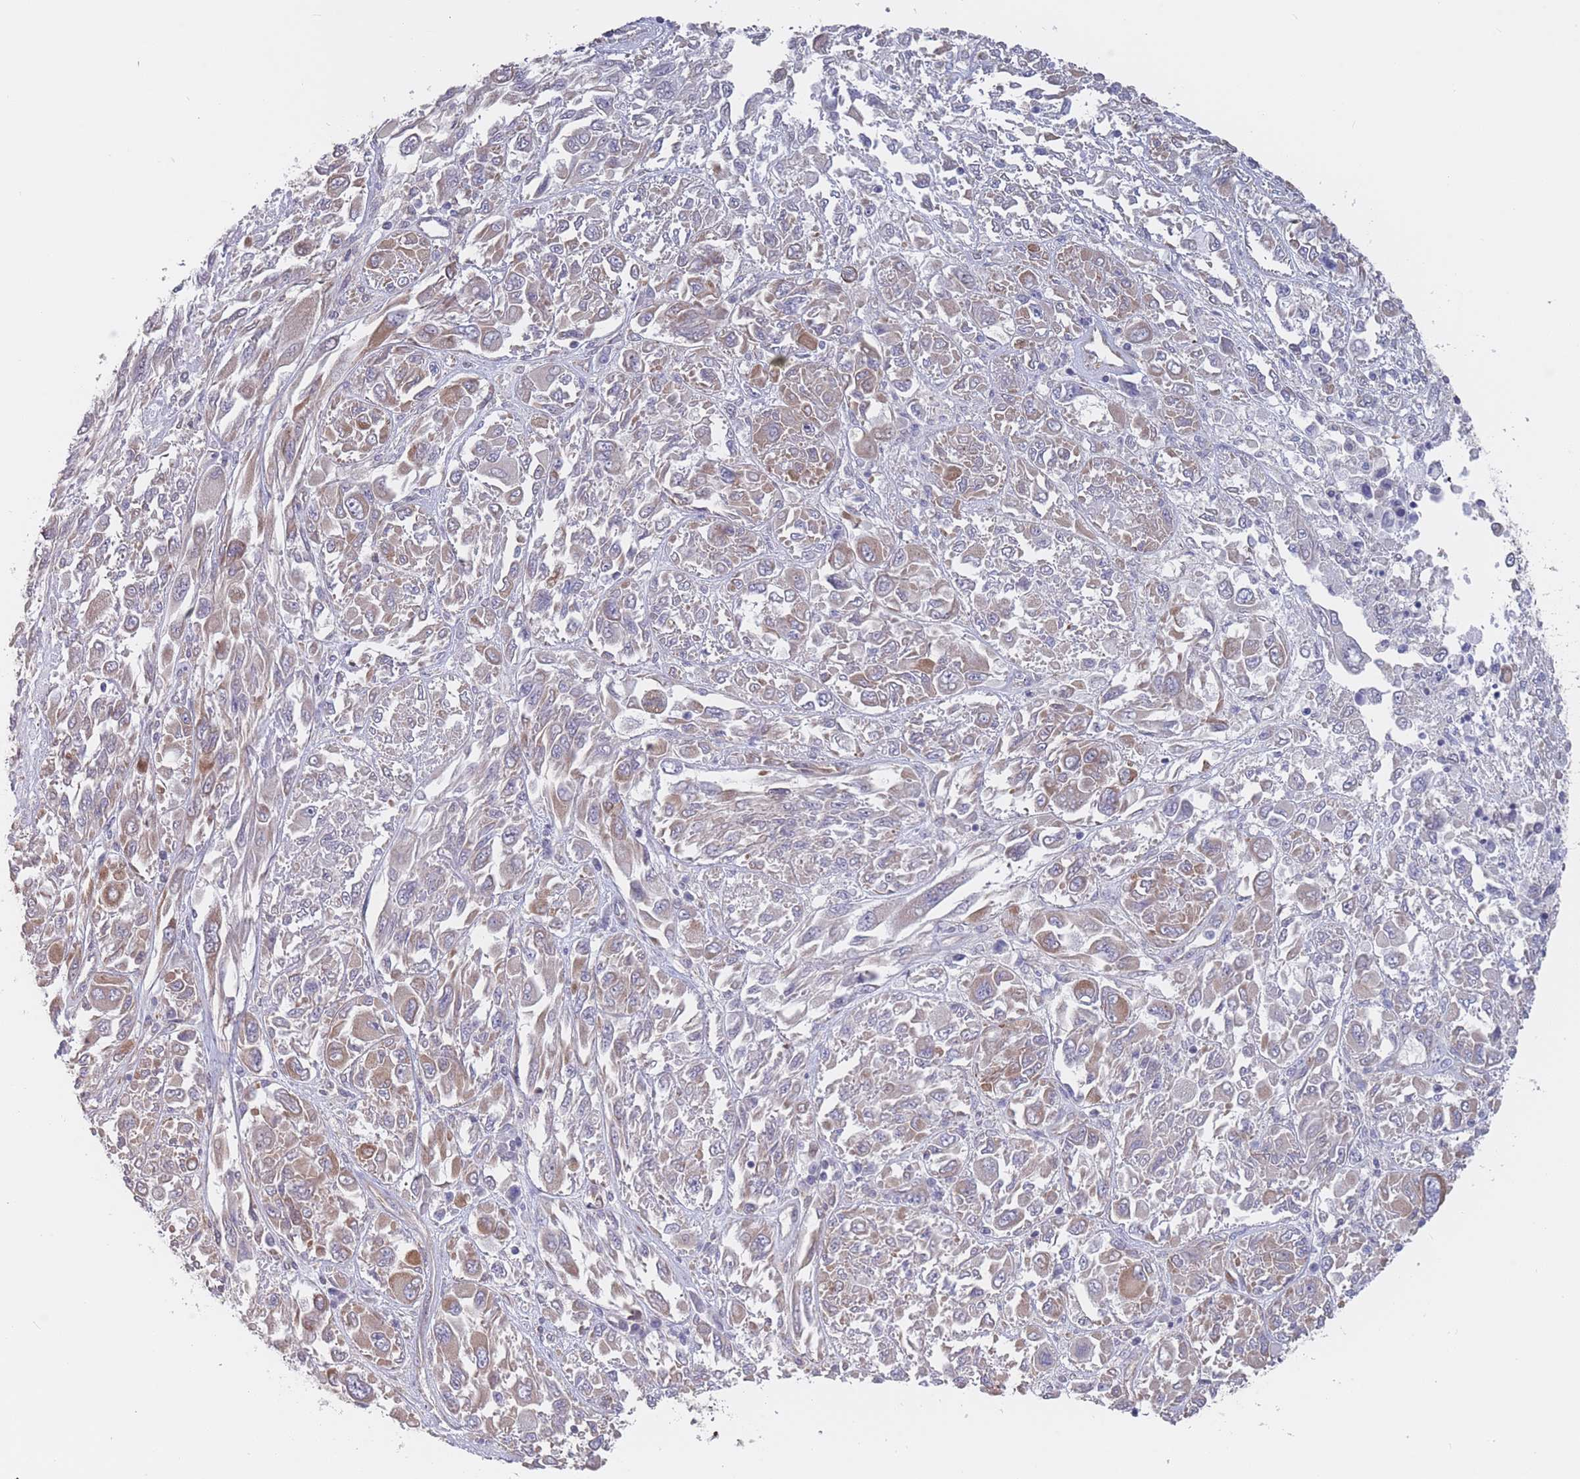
{"staining": {"intensity": "weak", "quantity": "25%-75%", "location": "cytoplasmic/membranous"}, "tissue": "melanoma", "cell_type": "Tumor cells", "image_type": "cancer", "snomed": [{"axis": "morphology", "description": "Malignant melanoma, NOS"}, {"axis": "topography", "description": "Skin"}], "caption": "Melanoma stained for a protein shows weak cytoplasmic/membranous positivity in tumor cells. Nuclei are stained in blue.", "gene": "SLC1A6", "patient": {"sex": "female", "age": 91}}